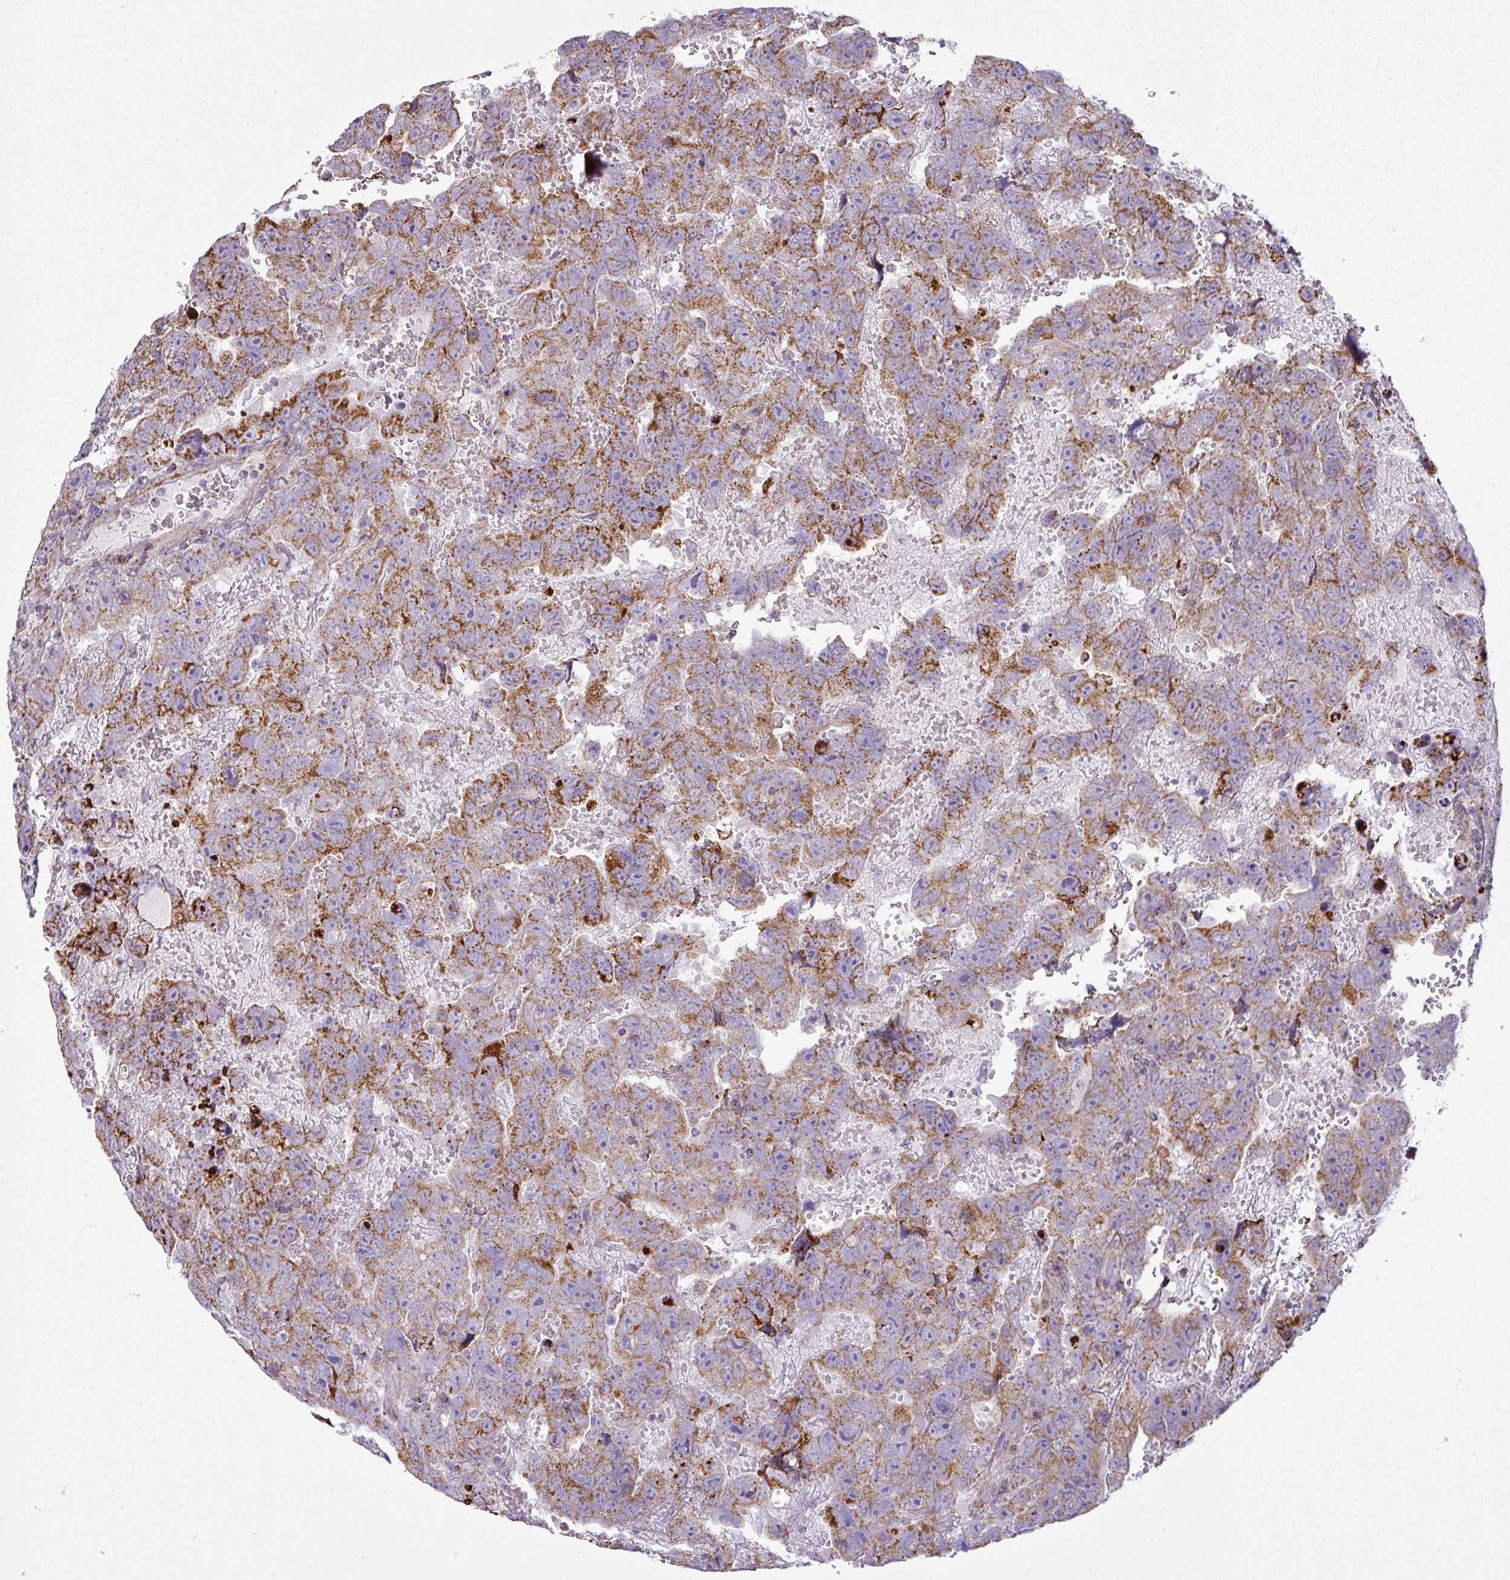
{"staining": {"intensity": "strong", "quantity": "25%-75%", "location": "cytoplasmic/membranous"}, "tissue": "testis cancer", "cell_type": "Tumor cells", "image_type": "cancer", "snomed": [{"axis": "morphology", "description": "Carcinoma, Embryonal, NOS"}, {"axis": "topography", "description": "Testis"}], "caption": "Immunohistochemical staining of testis cancer displays high levels of strong cytoplasmic/membranous protein positivity in about 25%-75% of tumor cells.", "gene": "ZNF81", "patient": {"sex": "male", "age": 45}}